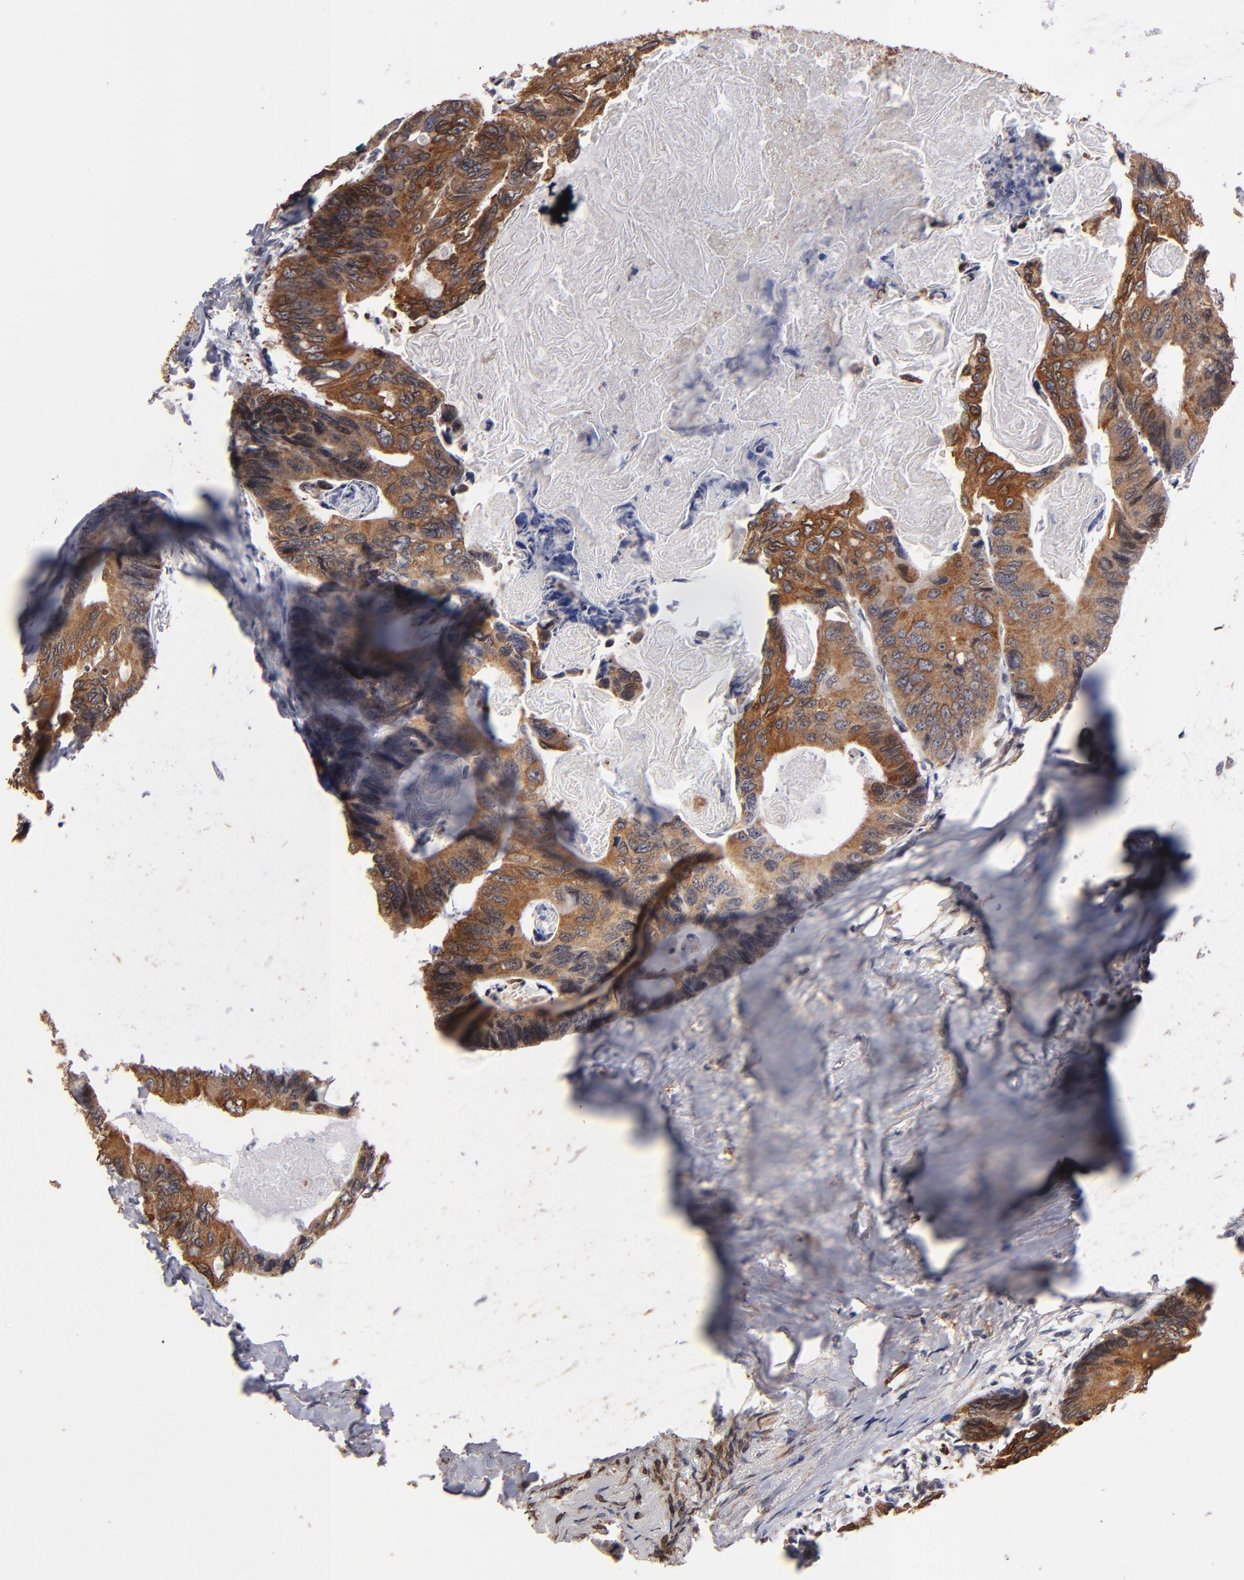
{"staining": {"intensity": "moderate", "quantity": "25%-75%", "location": "cytoplasmic/membranous"}, "tissue": "colorectal cancer", "cell_type": "Tumor cells", "image_type": "cancer", "snomed": [{"axis": "morphology", "description": "Adenocarcinoma, NOS"}, {"axis": "topography", "description": "Colon"}], "caption": "Colorectal adenocarcinoma stained with a brown dye reveals moderate cytoplasmic/membranous positive expression in approximately 25%-75% of tumor cells.", "gene": "PGRMC1", "patient": {"sex": "female", "age": 55}}